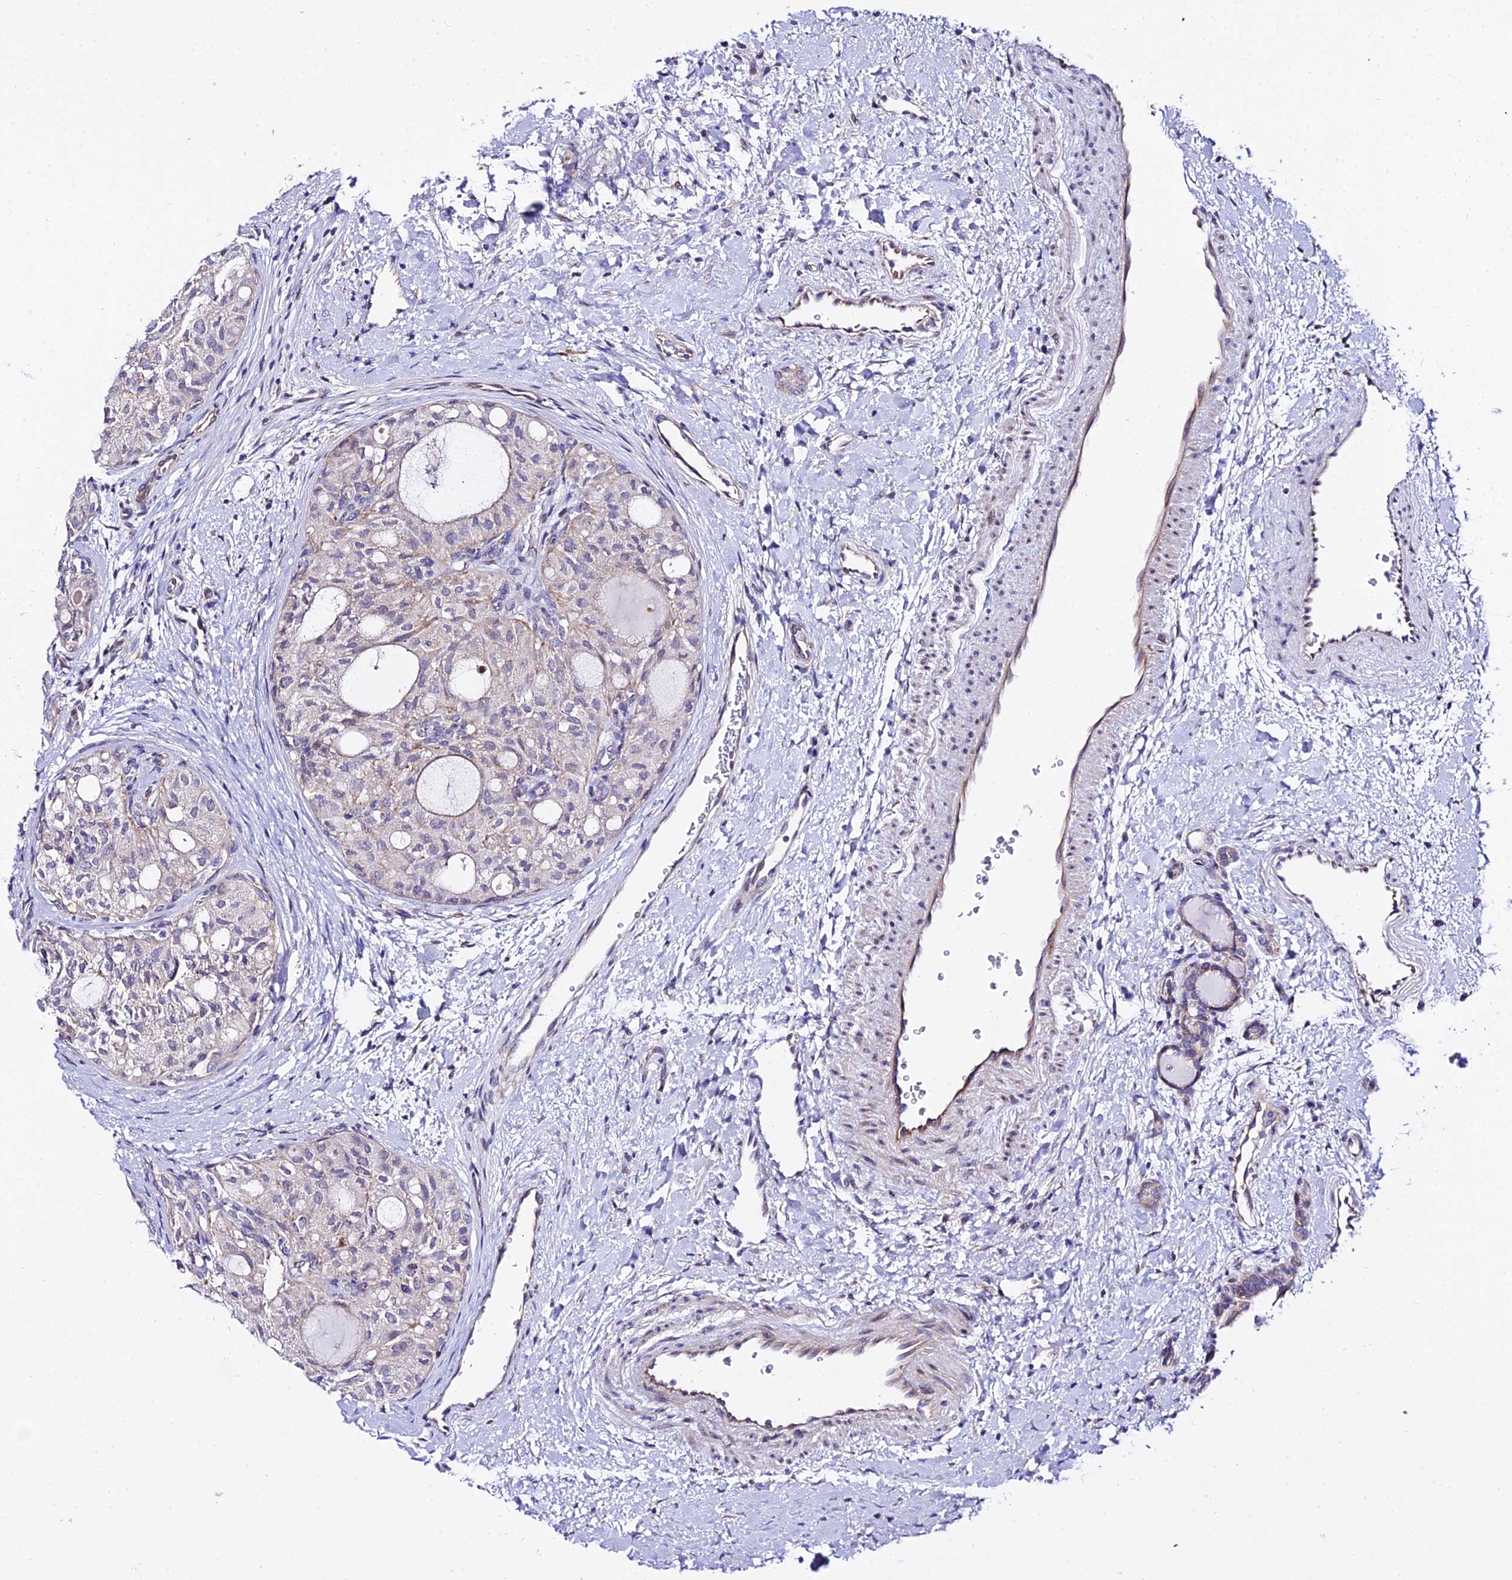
{"staining": {"intensity": "weak", "quantity": "<25%", "location": "cytoplasmic/membranous"}, "tissue": "thyroid cancer", "cell_type": "Tumor cells", "image_type": "cancer", "snomed": [{"axis": "morphology", "description": "Follicular adenoma carcinoma, NOS"}, {"axis": "topography", "description": "Thyroid gland"}], "caption": "Tumor cells show no significant protein positivity in thyroid cancer (follicular adenoma carcinoma). Brightfield microscopy of immunohistochemistry (IHC) stained with DAB (brown) and hematoxylin (blue), captured at high magnification.", "gene": "ATP5PB", "patient": {"sex": "male", "age": 75}}